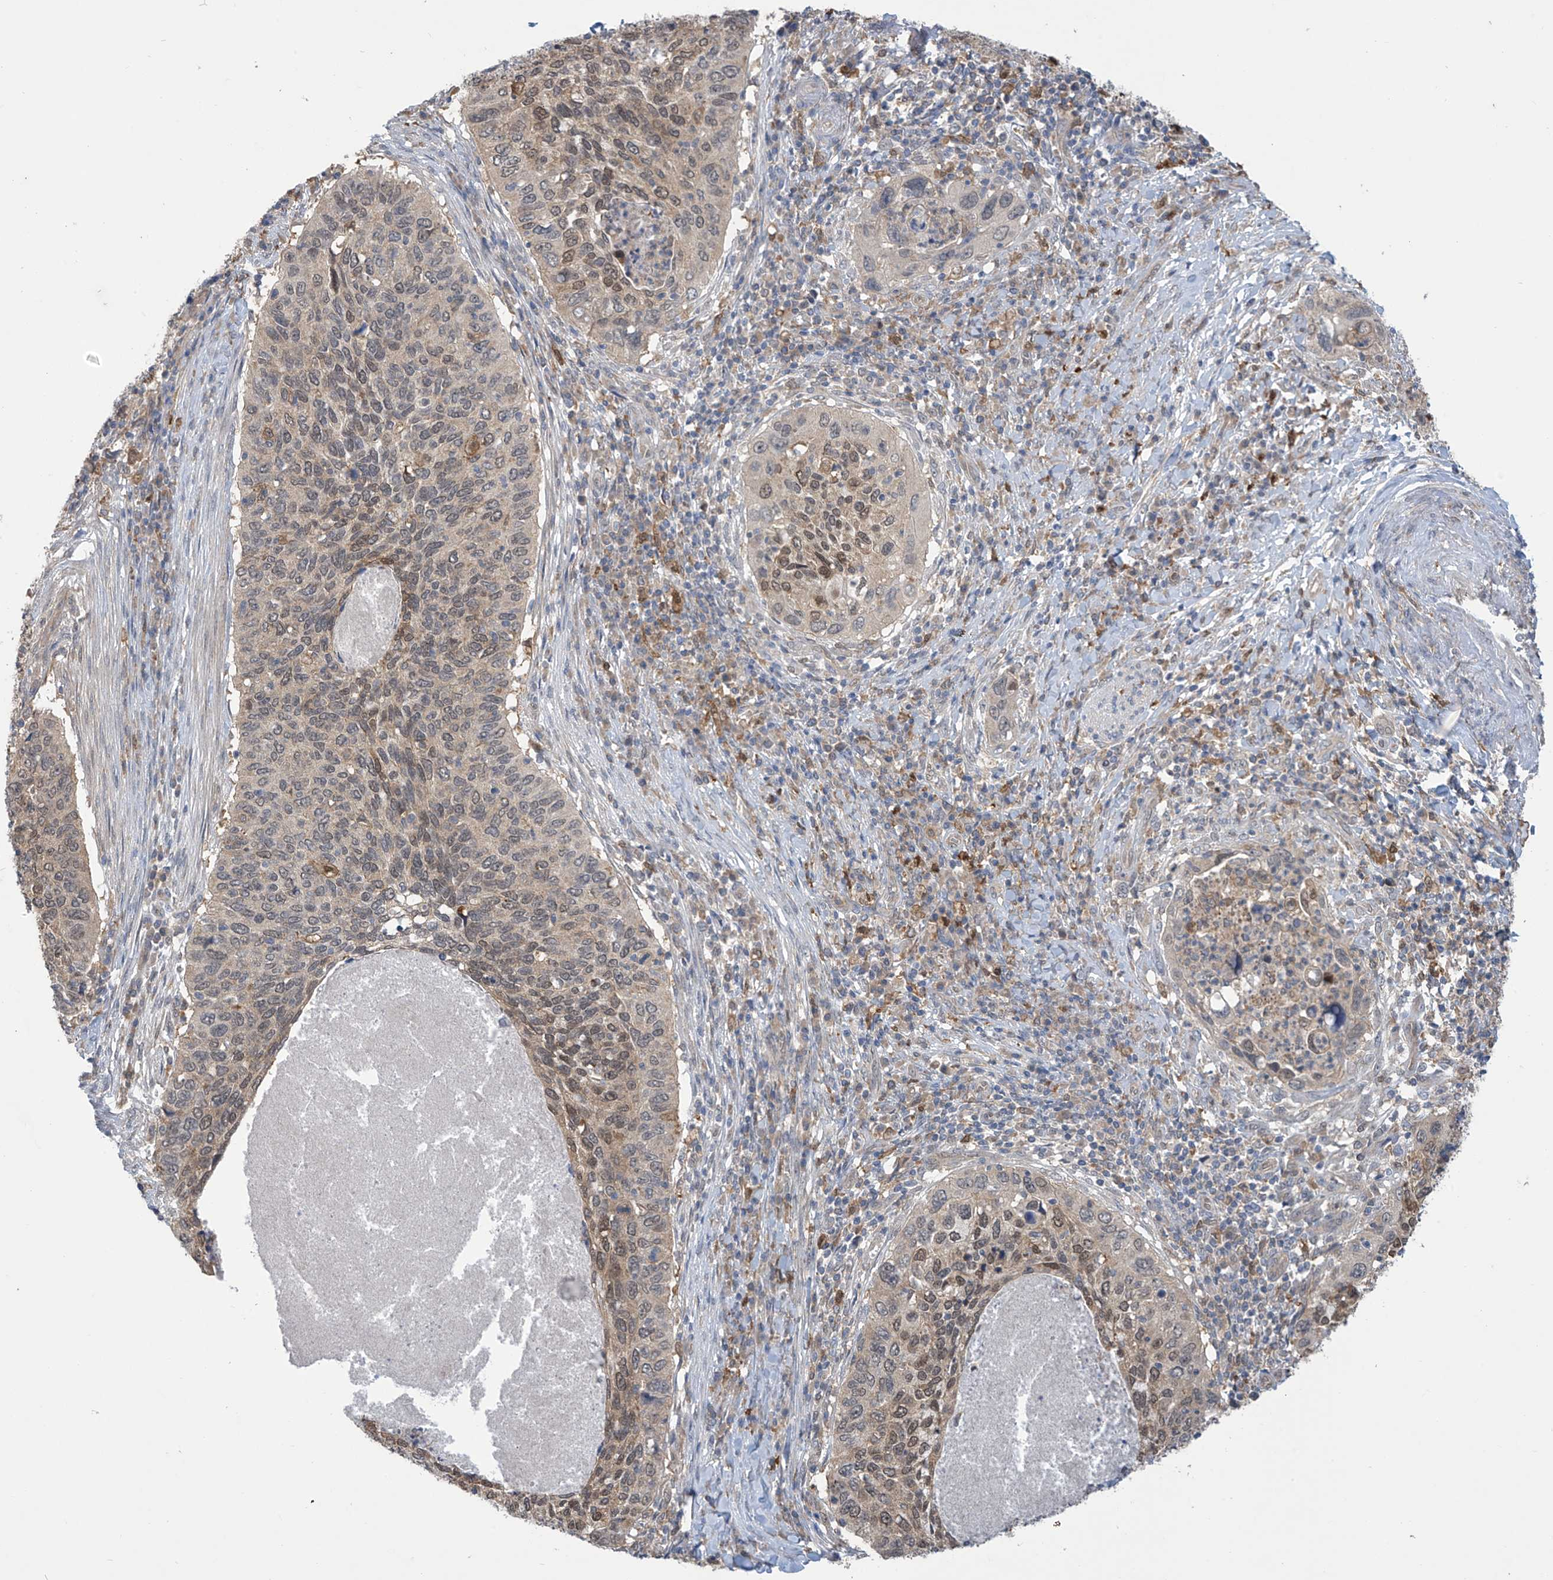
{"staining": {"intensity": "moderate", "quantity": "25%-75%", "location": "nuclear"}, "tissue": "cervical cancer", "cell_type": "Tumor cells", "image_type": "cancer", "snomed": [{"axis": "morphology", "description": "Squamous cell carcinoma, NOS"}, {"axis": "topography", "description": "Cervix"}], "caption": "Moderate nuclear expression is appreciated in about 25%-75% of tumor cells in cervical squamous cell carcinoma. (IHC, brightfield microscopy, high magnification).", "gene": "IDH1", "patient": {"sex": "female", "age": 38}}